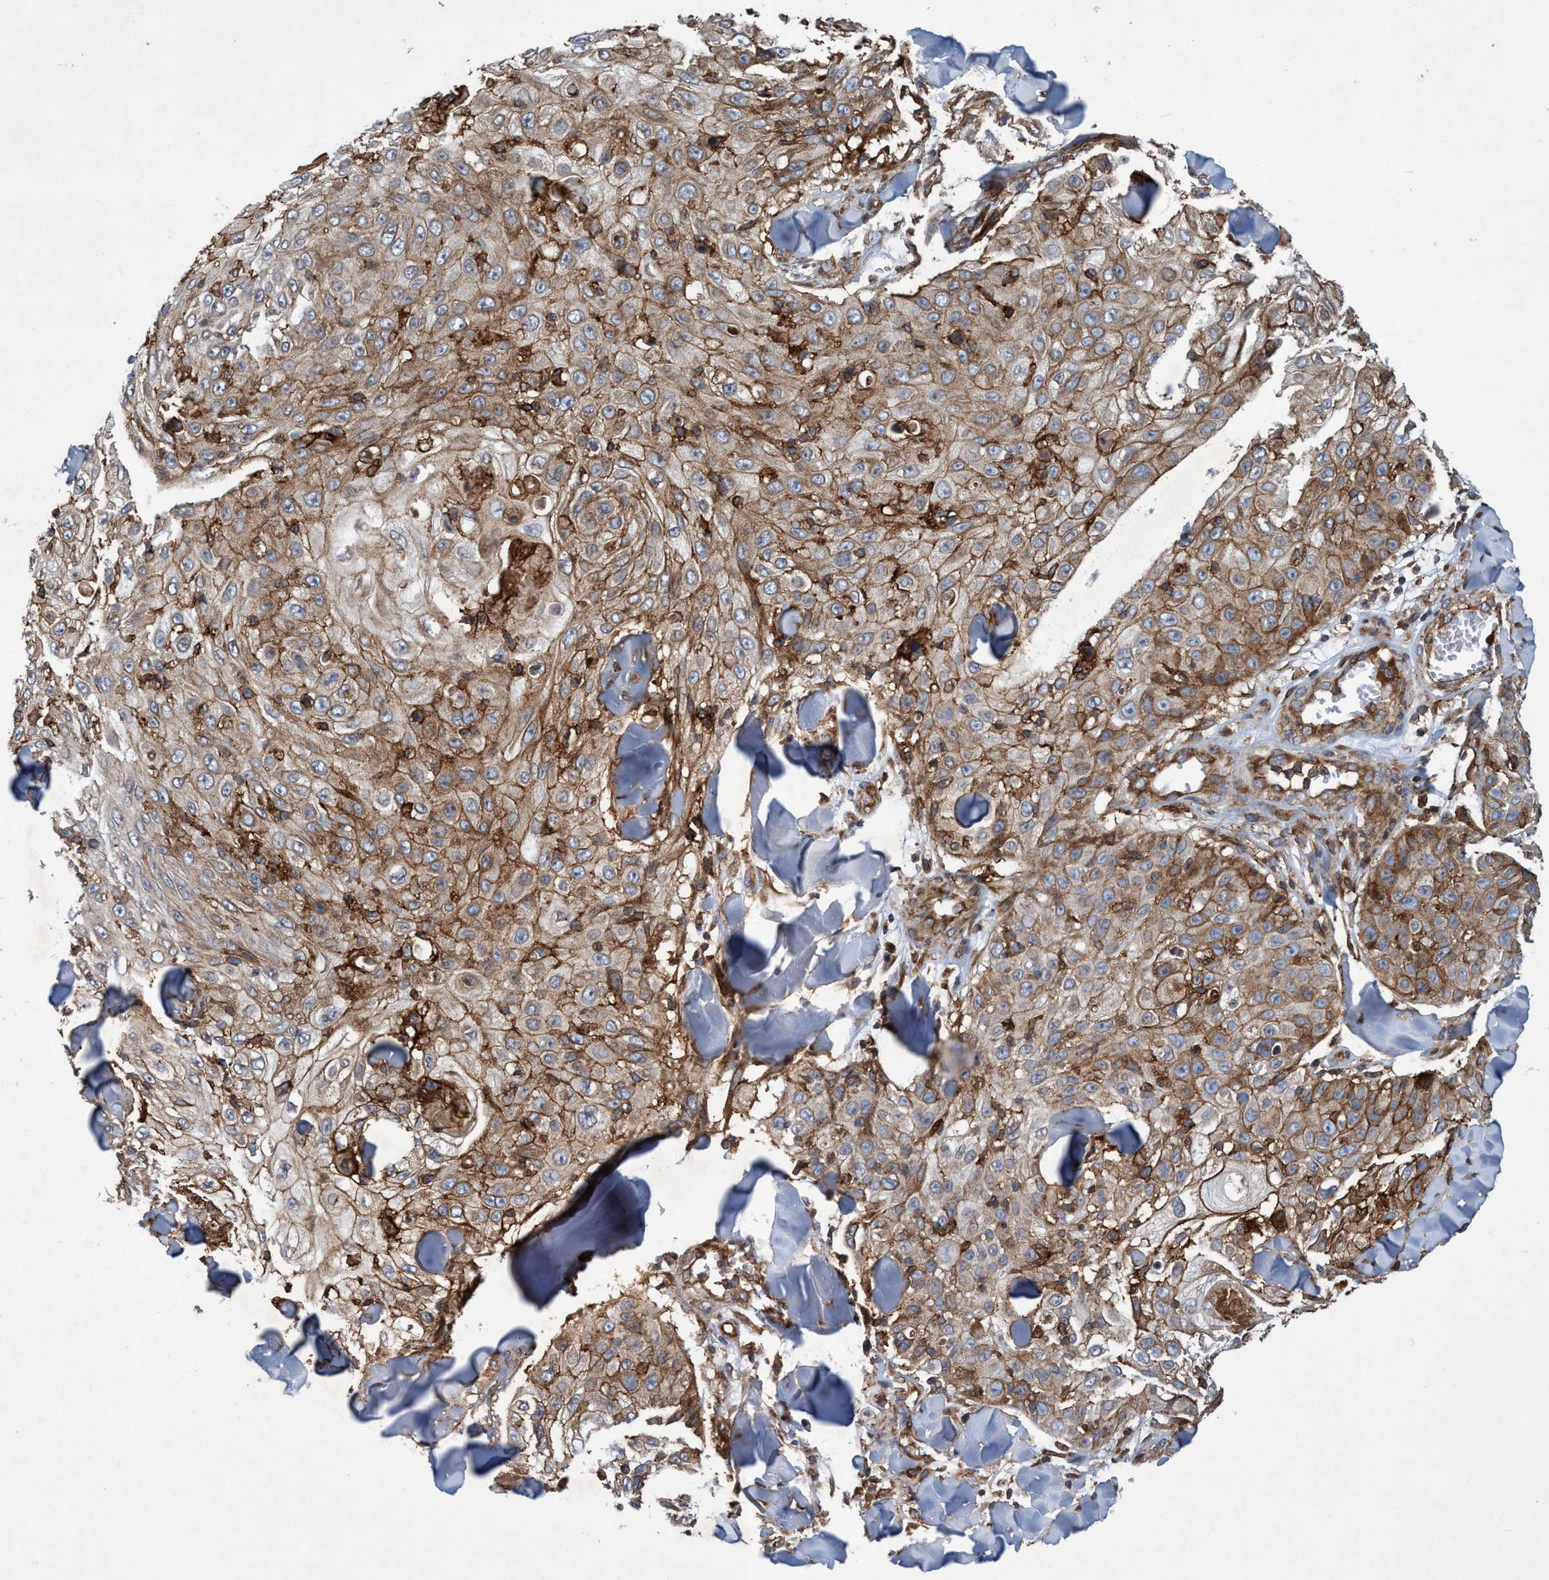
{"staining": {"intensity": "moderate", "quantity": ">75%", "location": "cytoplasmic/membranous"}, "tissue": "skin cancer", "cell_type": "Tumor cells", "image_type": "cancer", "snomed": [{"axis": "morphology", "description": "Squamous cell carcinoma, NOS"}, {"axis": "topography", "description": "Skin"}], "caption": "About >75% of tumor cells in skin squamous cell carcinoma display moderate cytoplasmic/membranous protein expression as visualized by brown immunohistochemical staining.", "gene": "SLC16A3", "patient": {"sex": "male", "age": 86}}